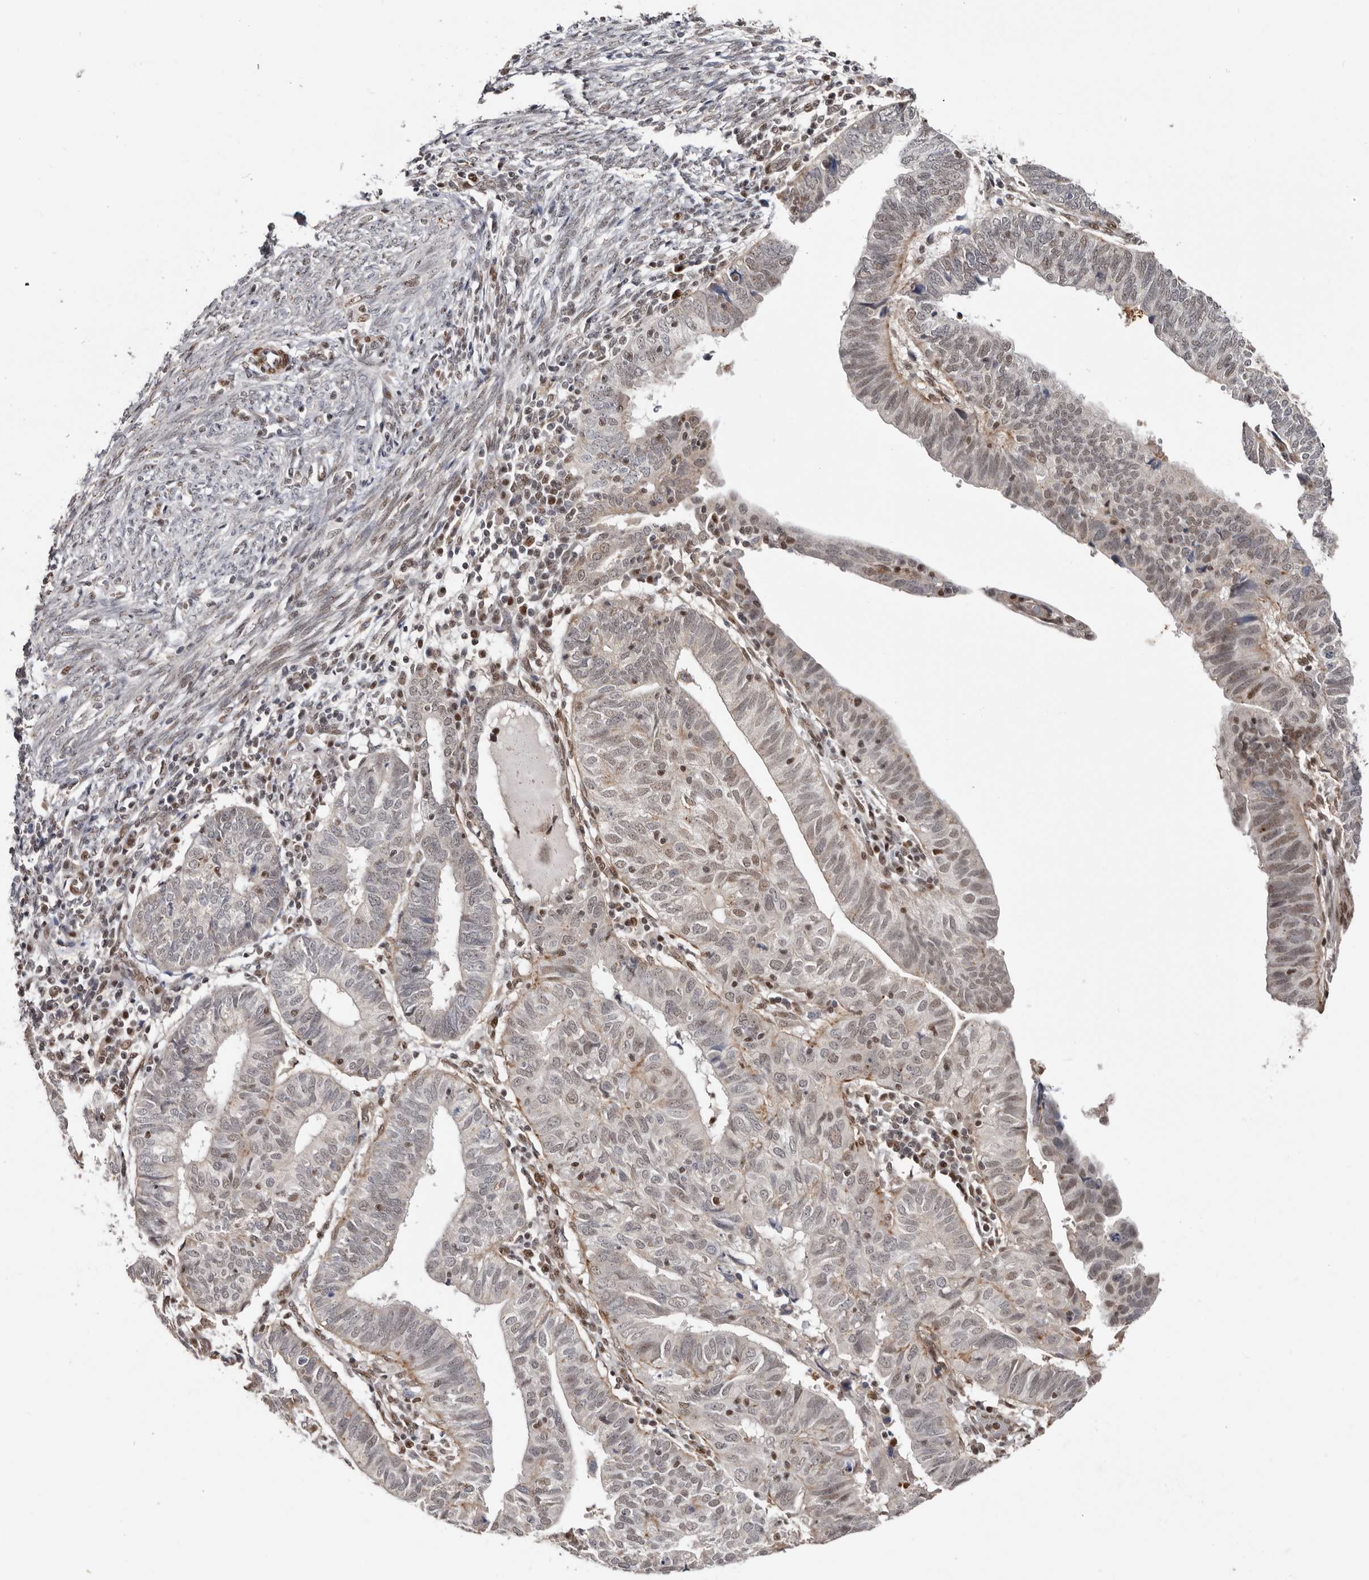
{"staining": {"intensity": "weak", "quantity": "<25%", "location": "nuclear"}, "tissue": "endometrial cancer", "cell_type": "Tumor cells", "image_type": "cancer", "snomed": [{"axis": "morphology", "description": "Adenocarcinoma, NOS"}, {"axis": "topography", "description": "Uterus"}], "caption": "High power microscopy micrograph of an IHC micrograph of endometrial cancer (adenocarcinoma), revealing no significant staining in tumor cells.", "gene": "SMAD7", "patient": {"sex": "female", "age": 77}}